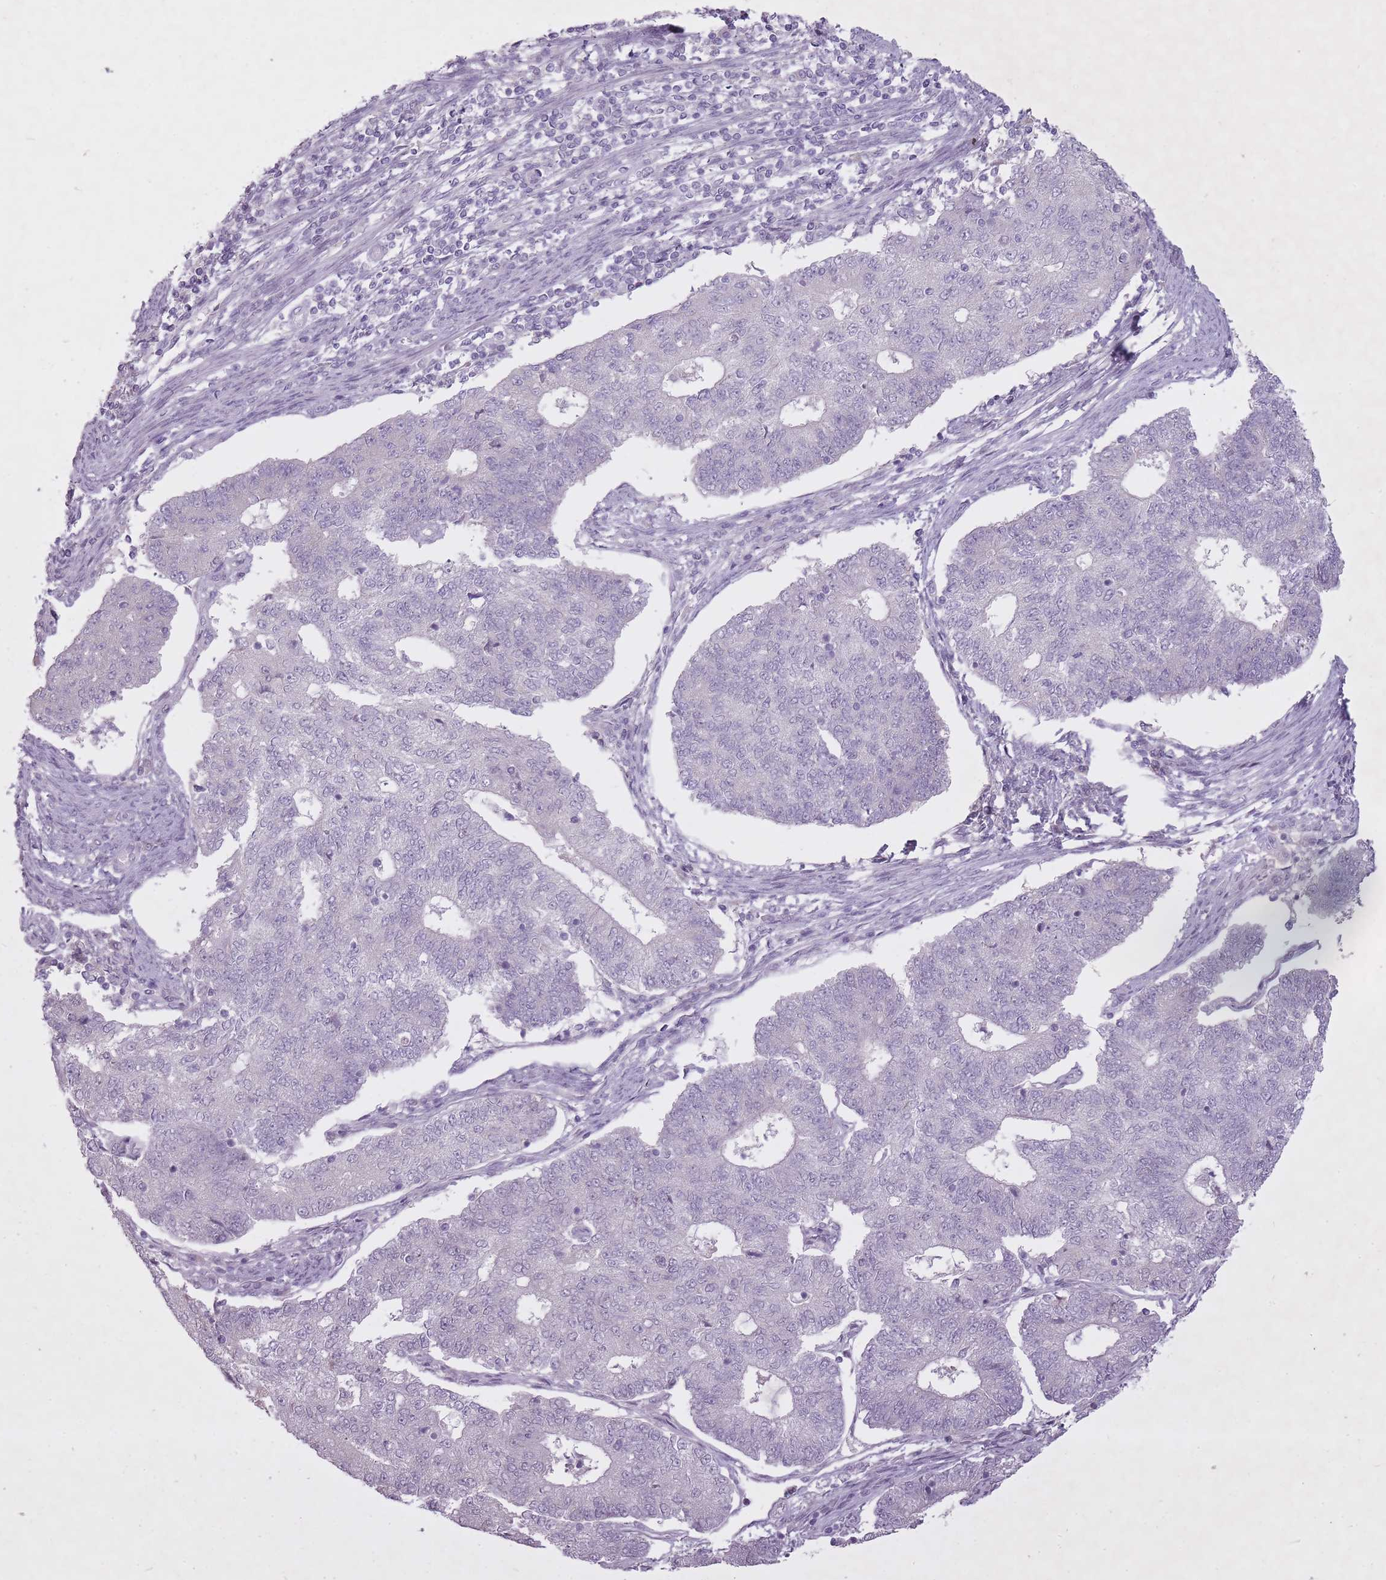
{"staining": {"intensity": "negative", "quantity": "none", "location": "none"}, "tissue": "endometrial cancer", "cell_type": "Tumor cells", "image_type": "cancer", "snomed": [{"axis": "morphology", "description": "Adenocarcinoma, NOS"}, {"axis": "topography", "description": "Endometrium"}], "caption": "Histopathology image shows no significant protein positivity in tumor cells of adenocarcinoma (endometrial). (DAB IHC visualized using brightfield microscopy, high magnification).", "gene": "FAM43B", "patient": {"sex": "female", "age": 56}}